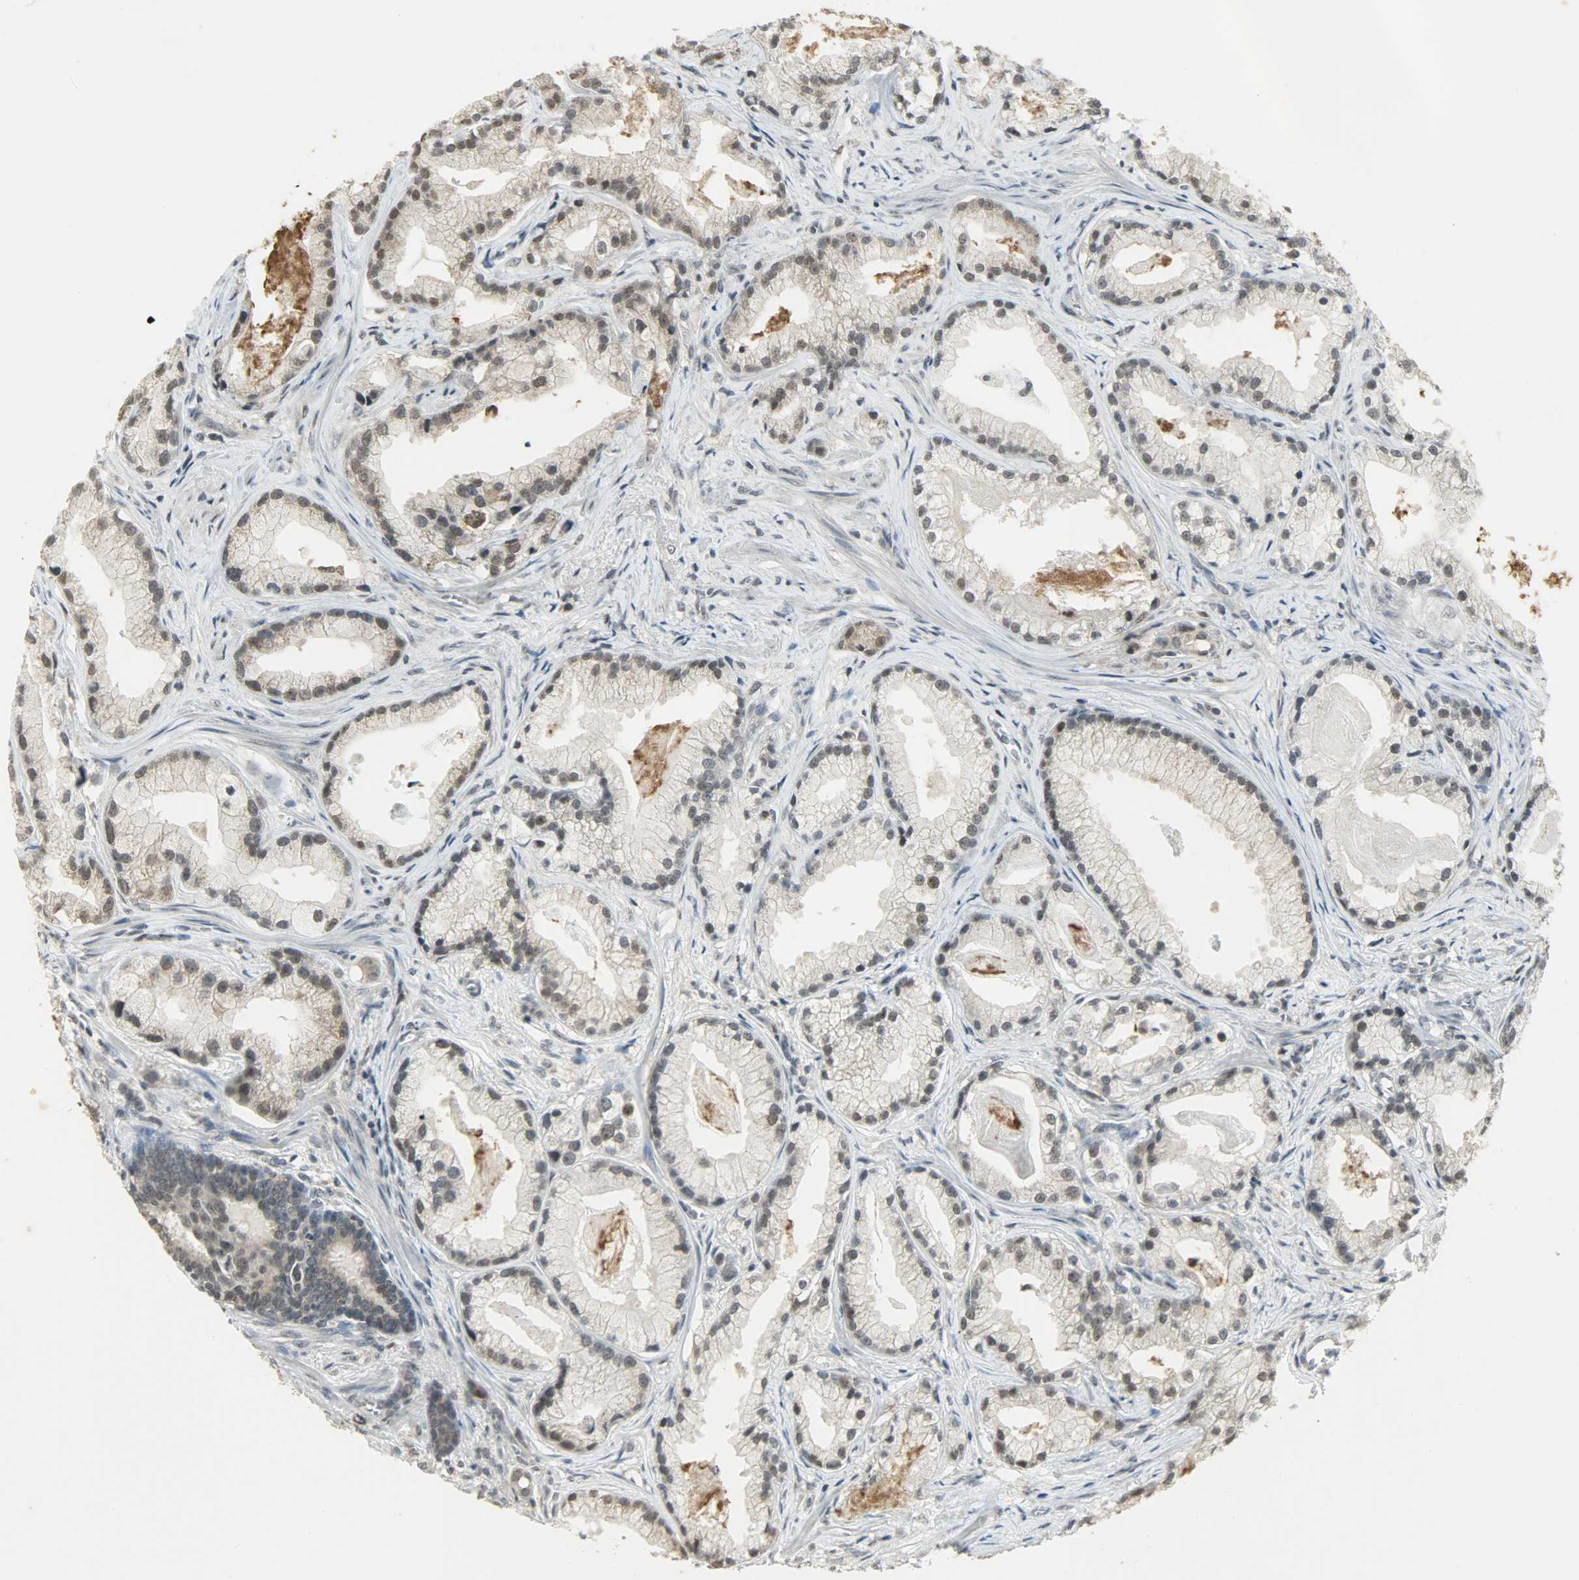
{"staining": {"intensity": "weak", "quantity": ">75%", "location": "cytoplasmic/membranous,nuclear"}, "tissue": "prostate cancer", "cell_type": "Tumor cells", "image_type": "cancer", "snomed": [{"axis": "morphology", "description": "Adenocarcinoma, Low grade"}, {"axis": "topography", "description": "Prostate"}], "caption": "This image reveals prostate adenocarcinoma (low-grade) stained with immunohistochemistry (IHC) to label a protein in brown. The cytoplasmic/membranous and nuclear of tumor cells show weak positivity for the protein. Nuclei are counter-stained blue.", "gene": "SMARCA5", "patient": {"sex": "male", "age": 59}}